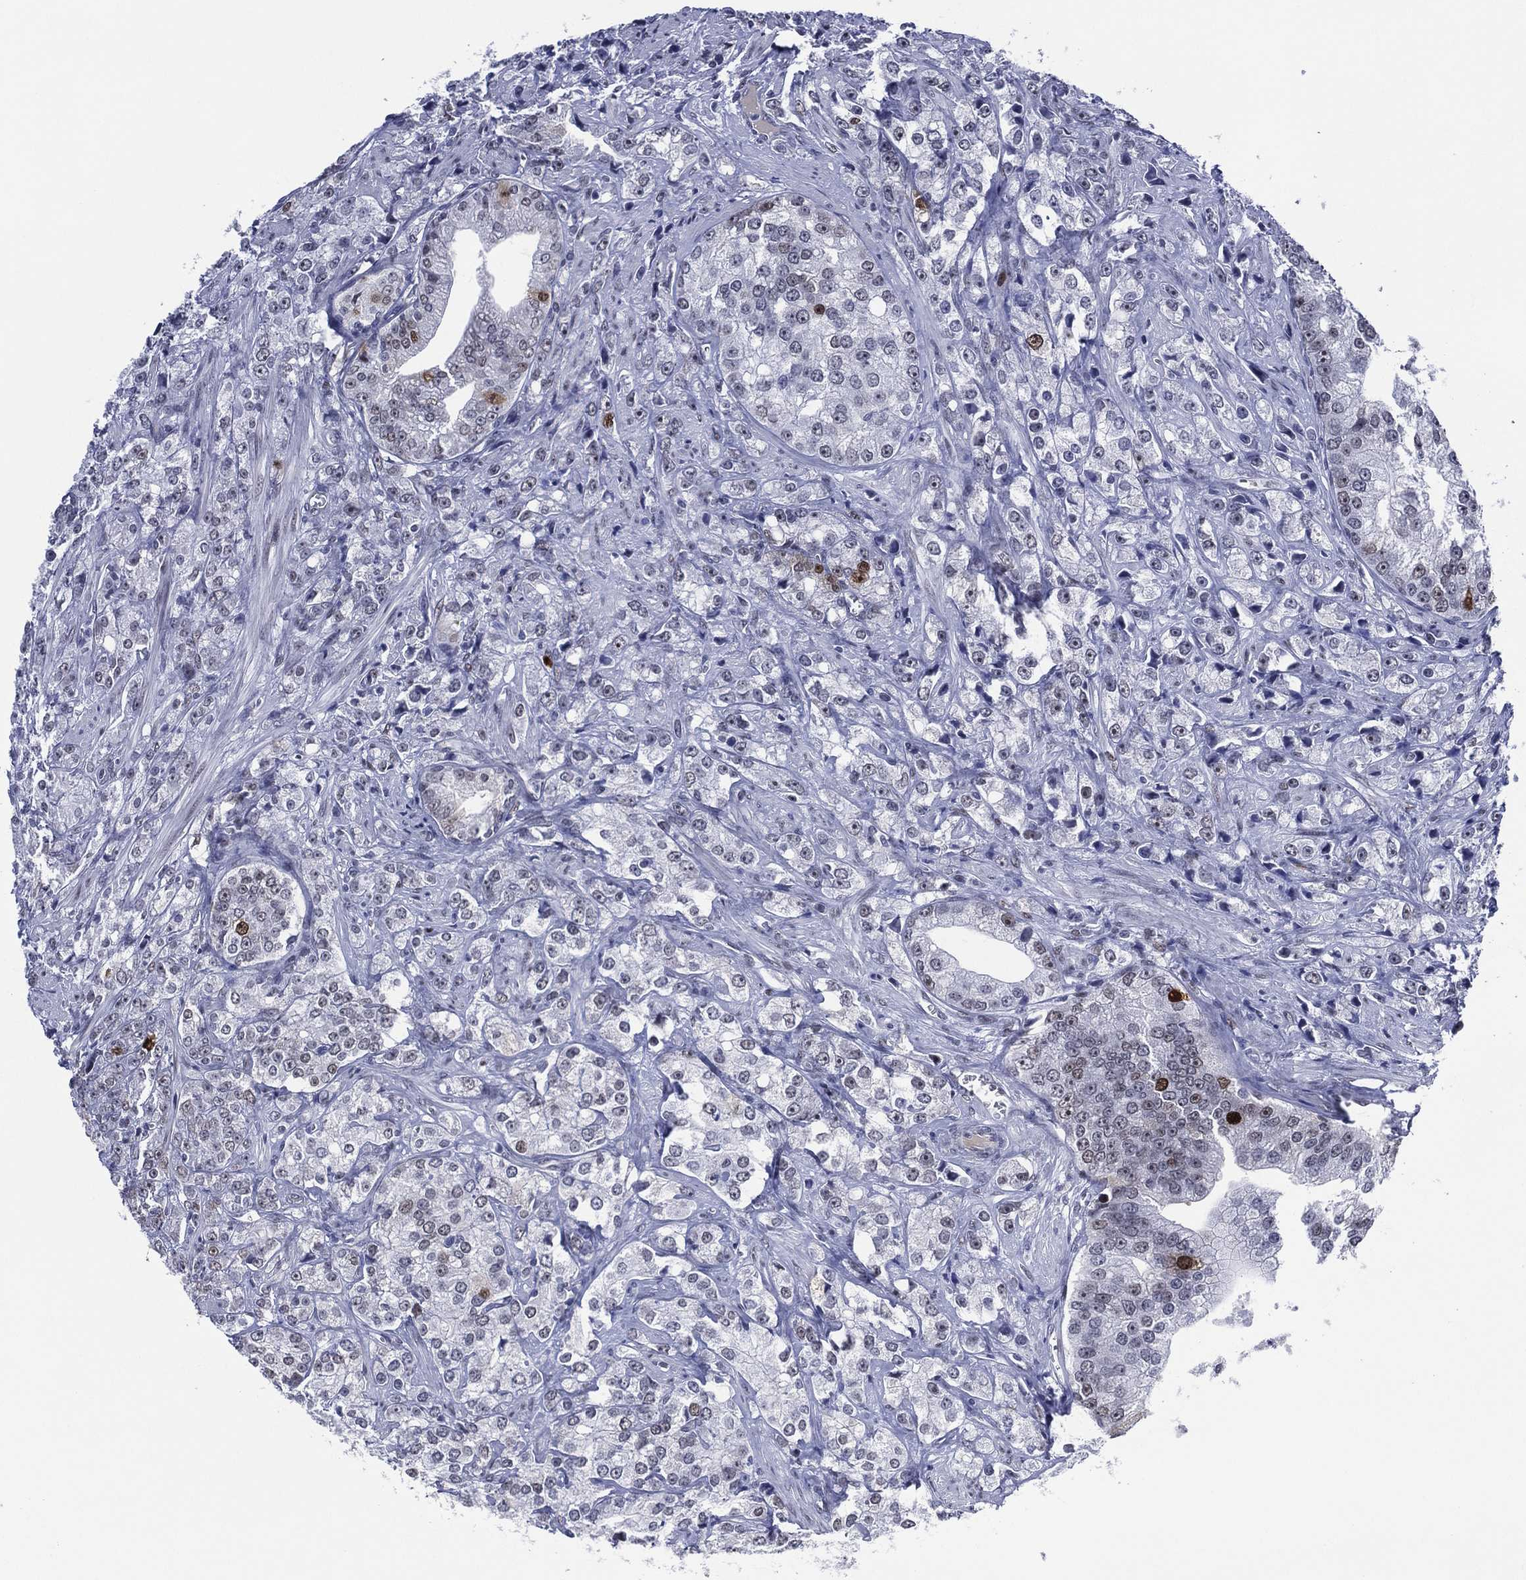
{"staining": {"intensity": "strong", "quantity": "<25%", "location": "nuclear"}, "tissue": "prostate cancer", "cell_type": "Tumor cells", "image_type": "cancer", "snomed": [{"axis": "morphology", "description": "Adenocarcinoma, NOS"}, {"axis": "topography", "description": "Prostate and seminal vesicle, NOS"}, {"axis": "topography", "description": "Prostate"}], "caption": "Tumor cells show medium levels of strong nuclear staining in approximately <25% of cells in human prostate adenocarcinoma. Using DAB (brown) and hematoxylin (blue) stains, captured at high magnification using brightfield microscopy.", "gene": "GATA6", "patient": {"sex": "male", "age": 68}}